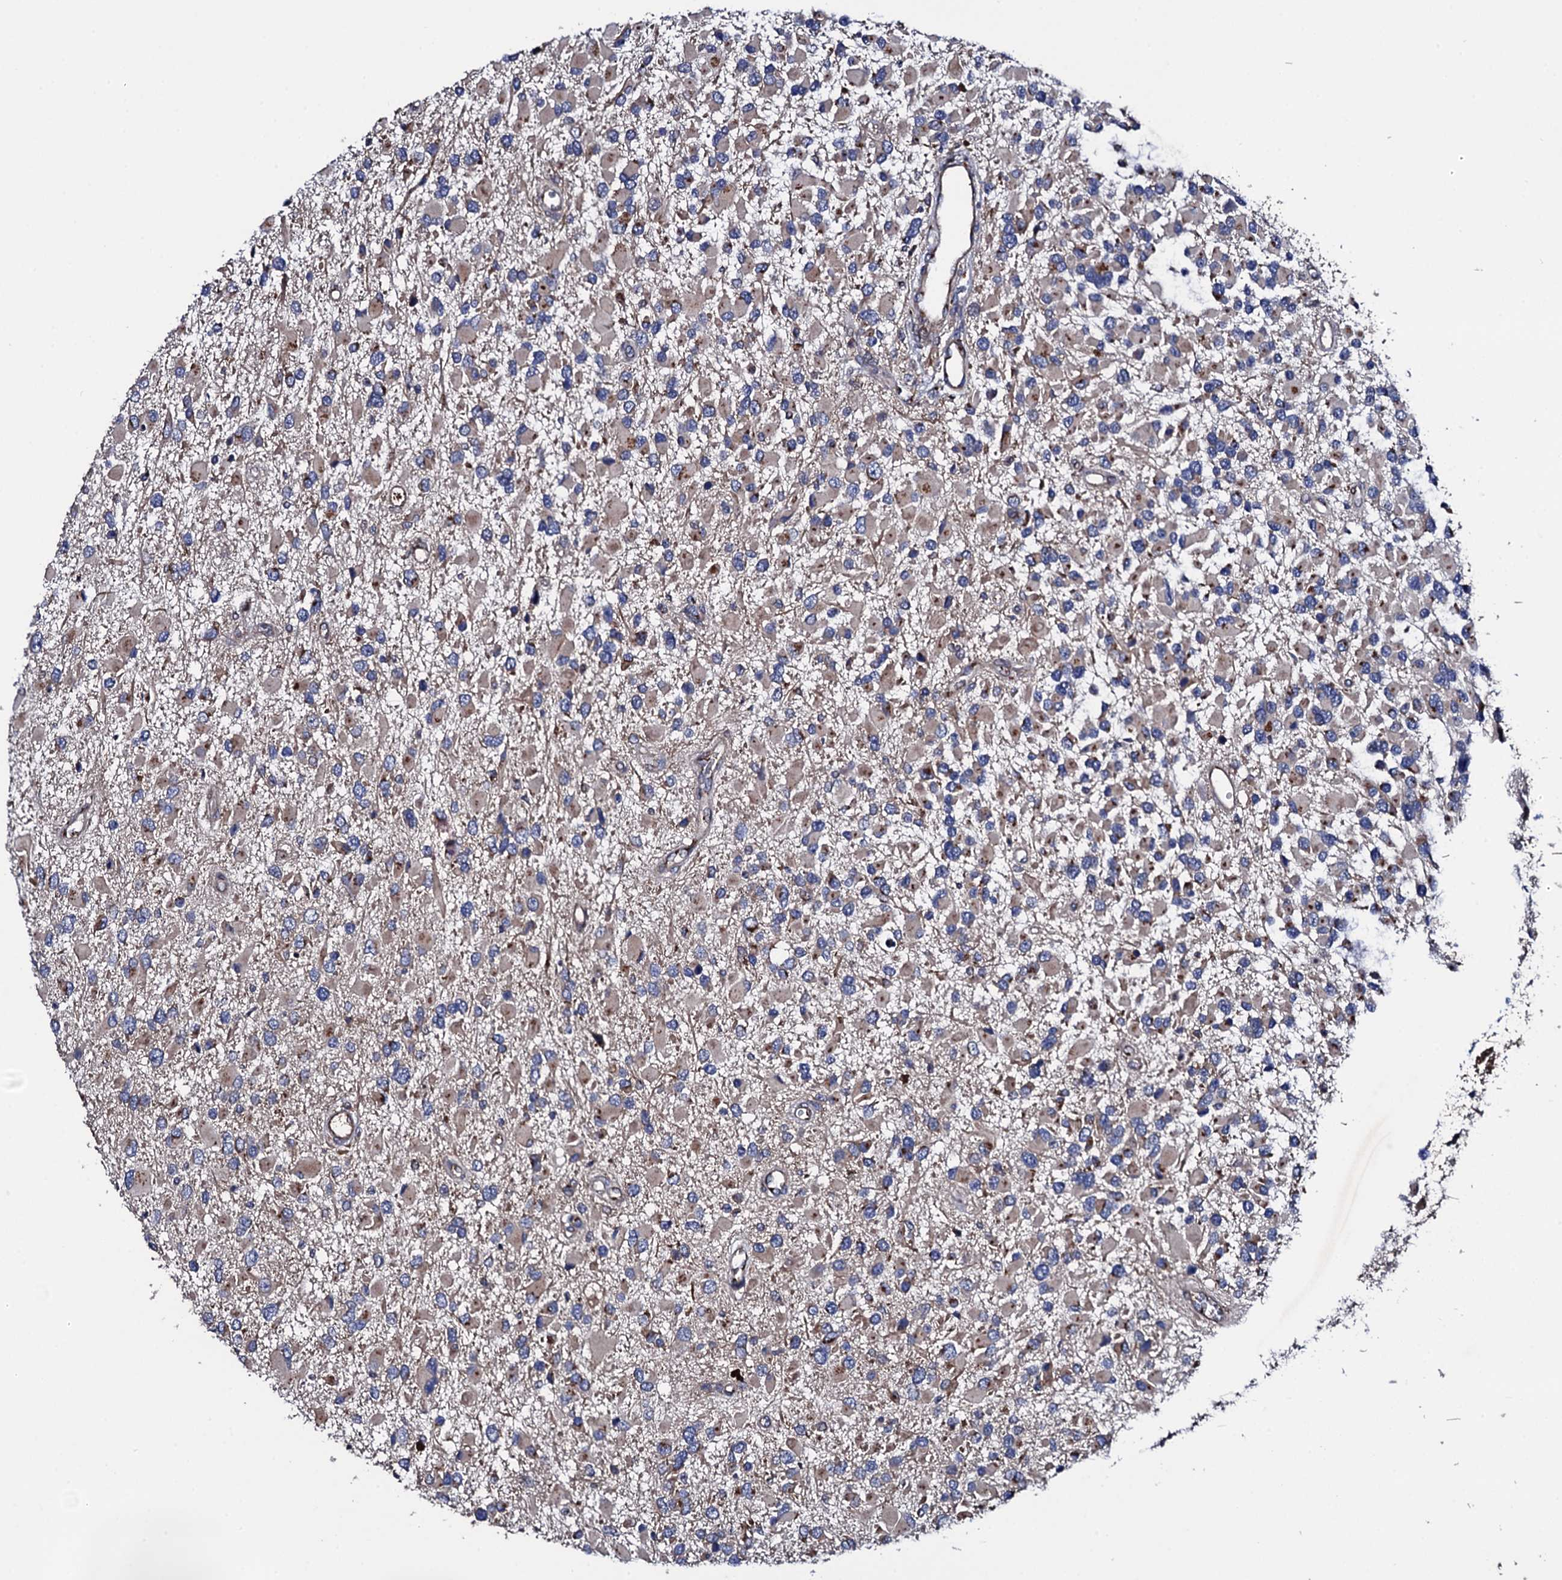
{"staining": {"intensity": "moderate", "quantity": "<25%", "location": "cytoplasmic/membranous"}, "tissue": "glioma", "cell_type": "Tumor cells", "image_type": "cancer", "snomed": [{"axis": "morphology", "description": "Glioma, malignant, High grade"}, {"axis": "topography", "description": "Brain"}], "caption": "Tumor cells demonstrate low levels of moderate cytoplasmic/membranous positivity in about <25% of cells in human malignant glioma (high-grade).", "gene": "PLET1", "patient": {"sex": "male", "age": 53}}